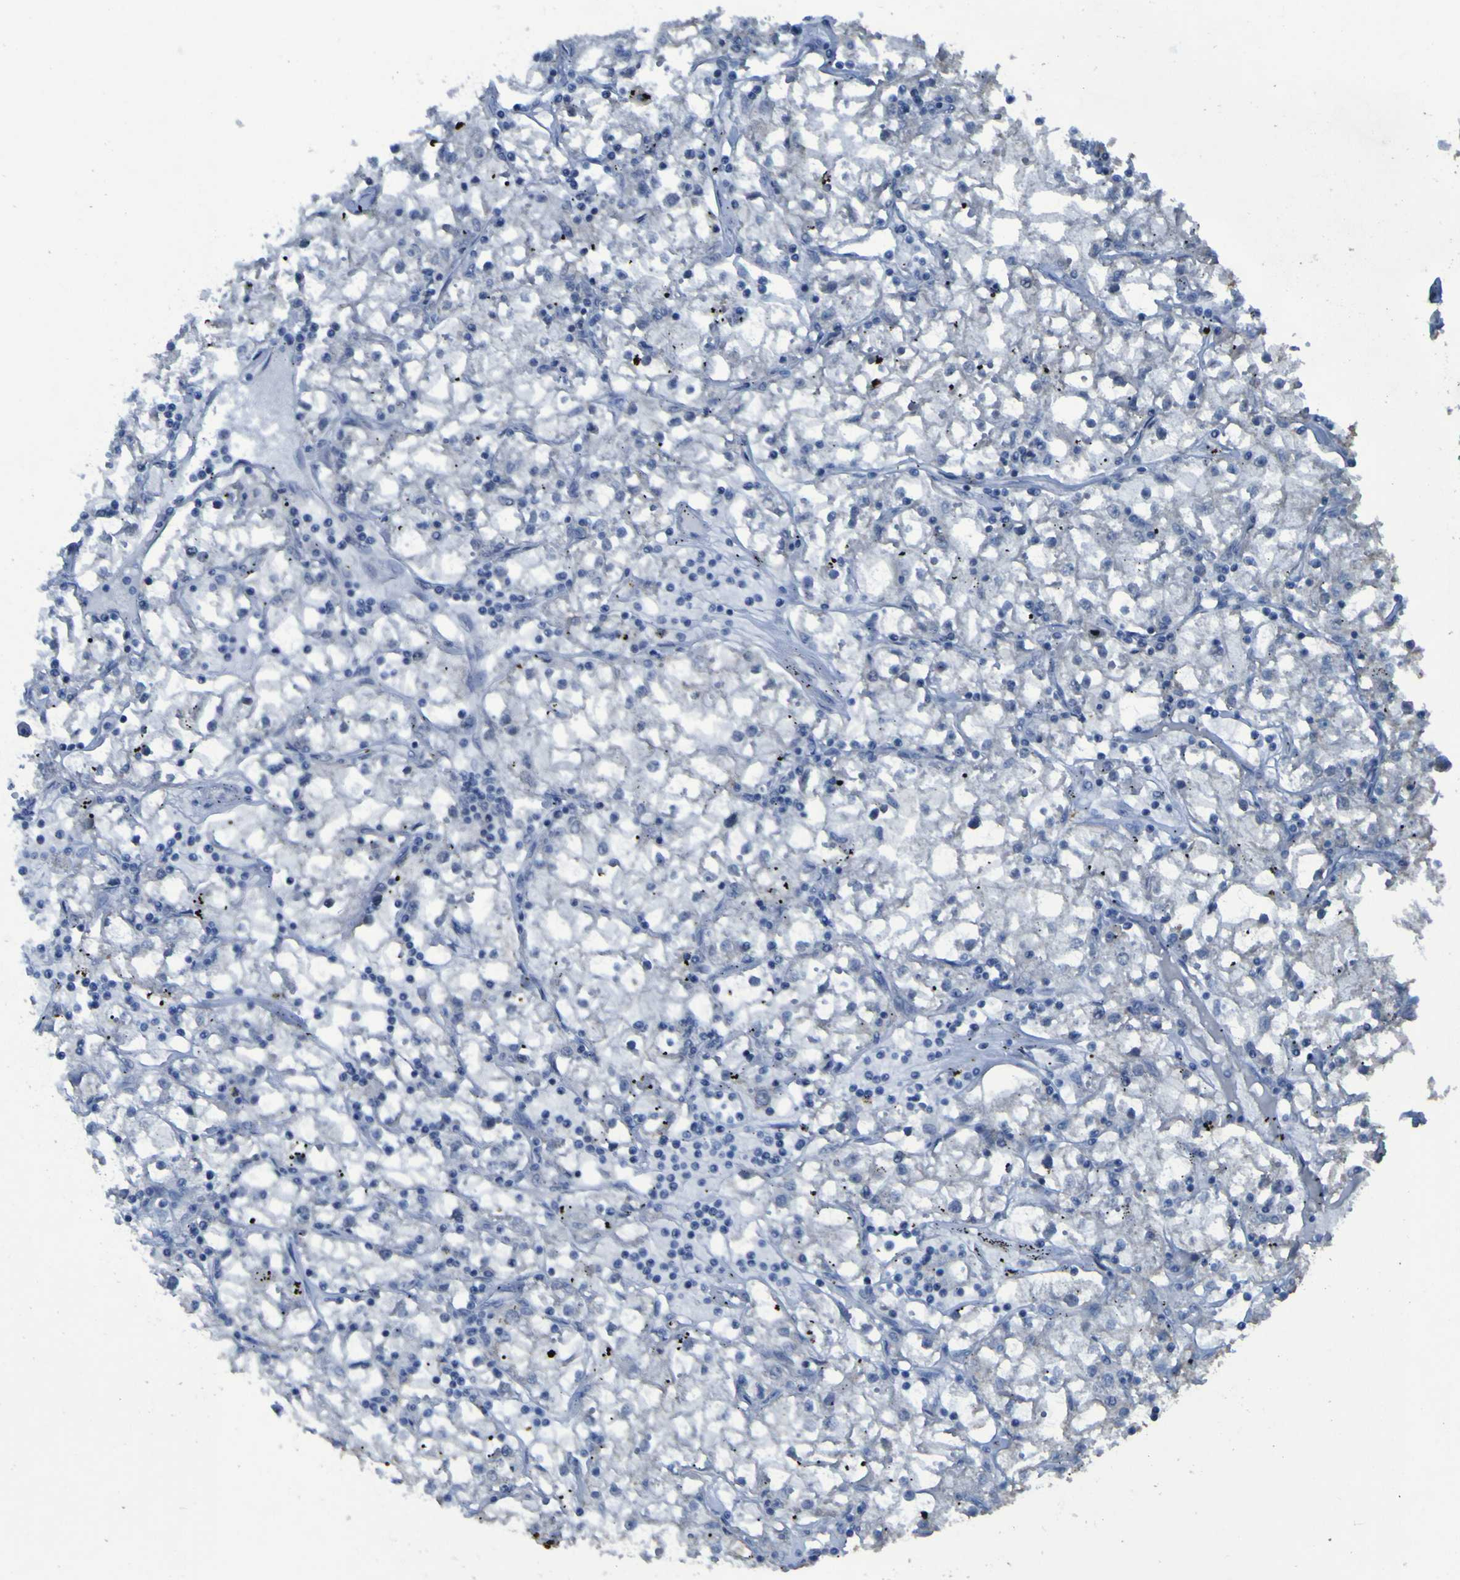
{"staining": {"intensity": "negative", "quantity": "none", "location": "none"}, "tissue": "renal cancer", "cell_type": "Tumor cells", "image_type": "cancer", "snomed": [{"axis": "morphology", "description": "Adenocarcinoma, NOS"}, {"axis": "topography", "description": "Kidney"}], "caption": "Immunohistochemical staining of human renal adenocarcinoma exhibits no significant positivity in tumor cells.", "gene": "CLDN18", "patient": {"sex": "male", "age": 56}}